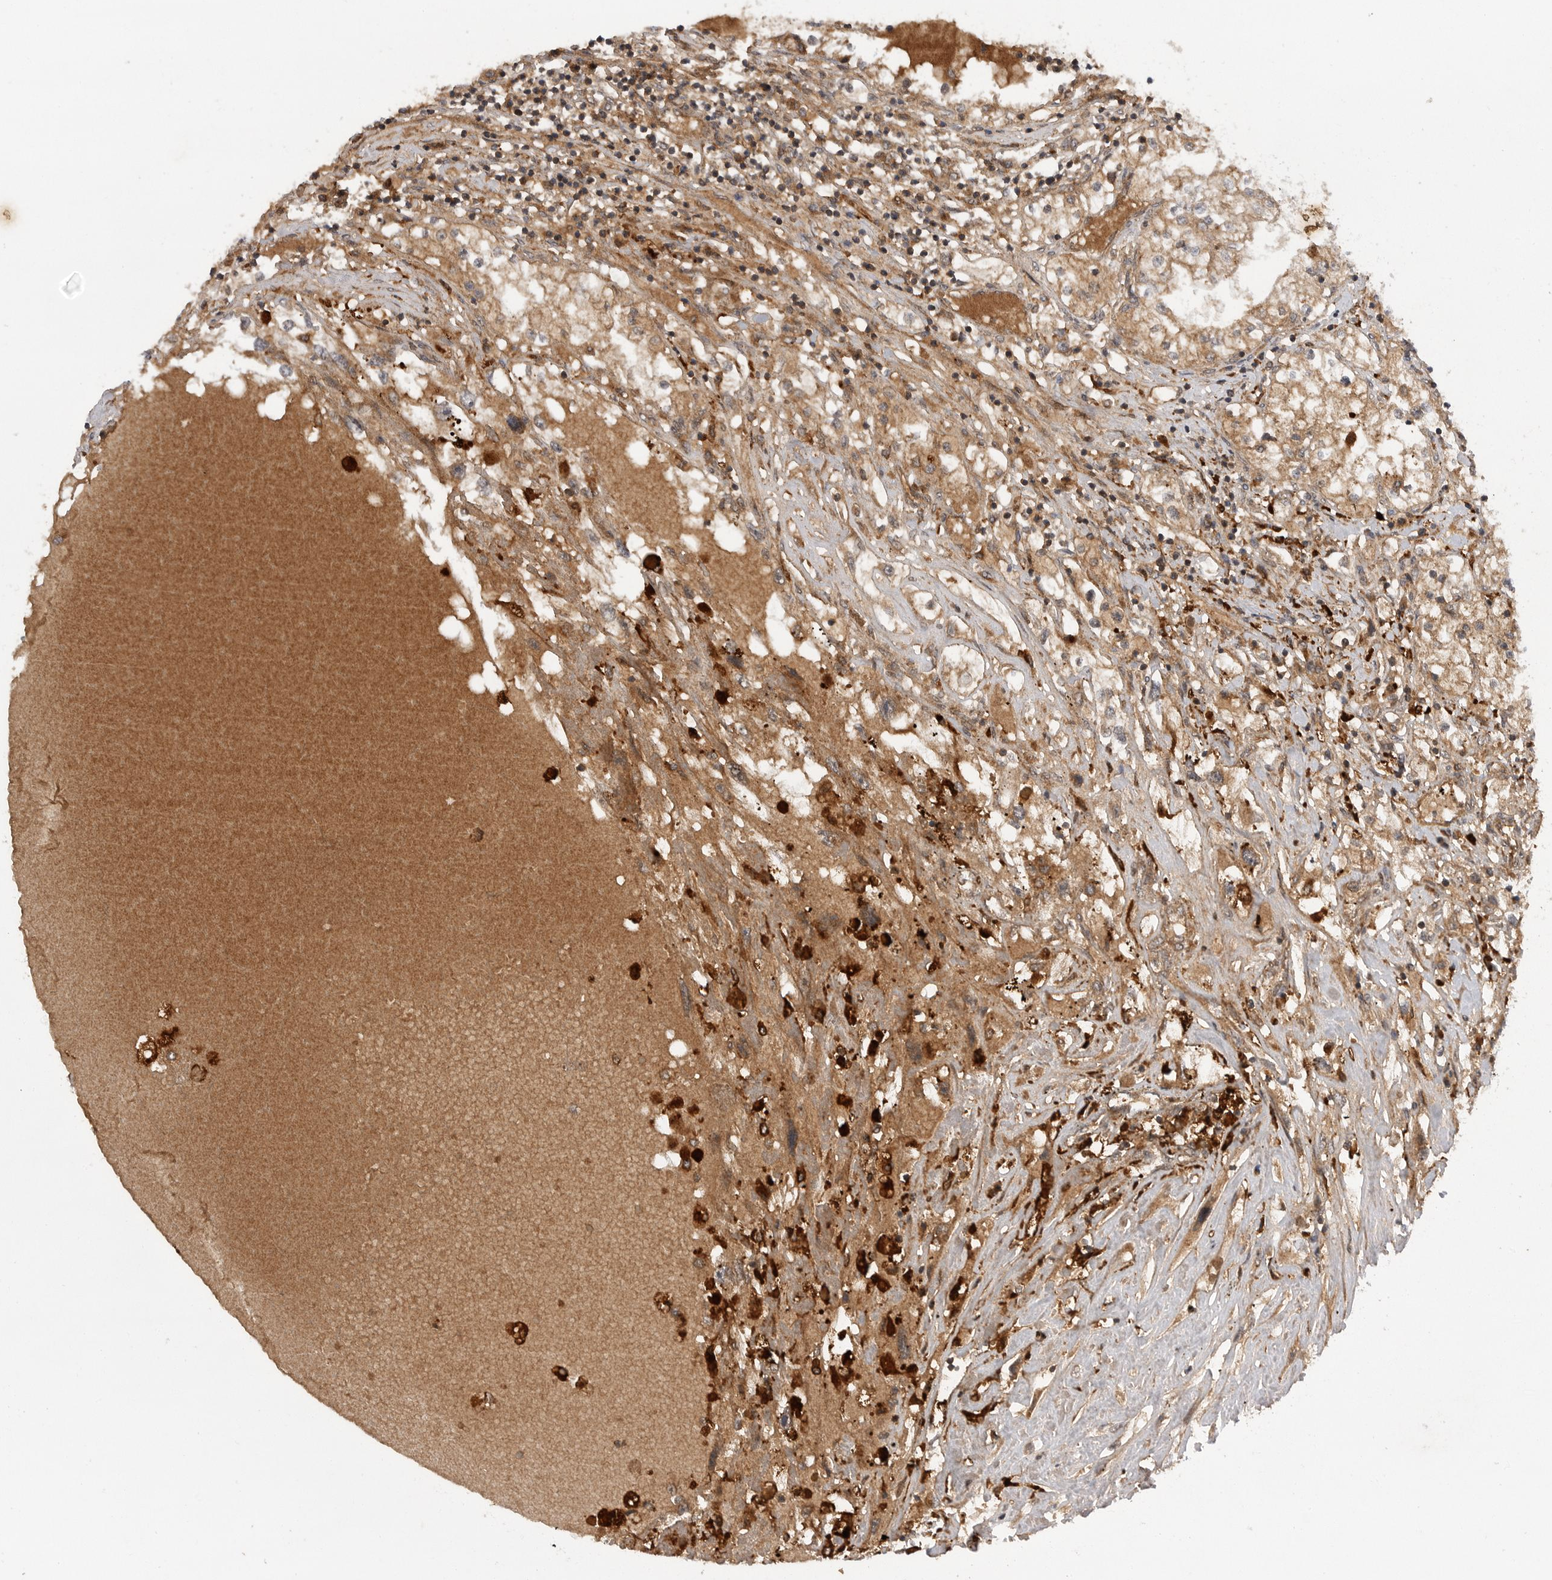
{"staining": {"intensity": "moderate", "quantity": ">75%", "location": "cytoplasmic/membranous"}, "tissue": "renal cancer", "cell_type": "Tumor cells", "image_type": "cancer", "snomed": [{"axis": "morphology", "description": "Adenocarcinoma, NOS"}, {"axis": "topography", "description": "Kidney"}], "caption": "The image shows staining of renal adenocarcinoma, revealing moderate cytoplasmic/membranous protein positivity (brown color) within tumor cells.", "gene": "PRDX4", "patient": {"sex": "male", "age": 68}}